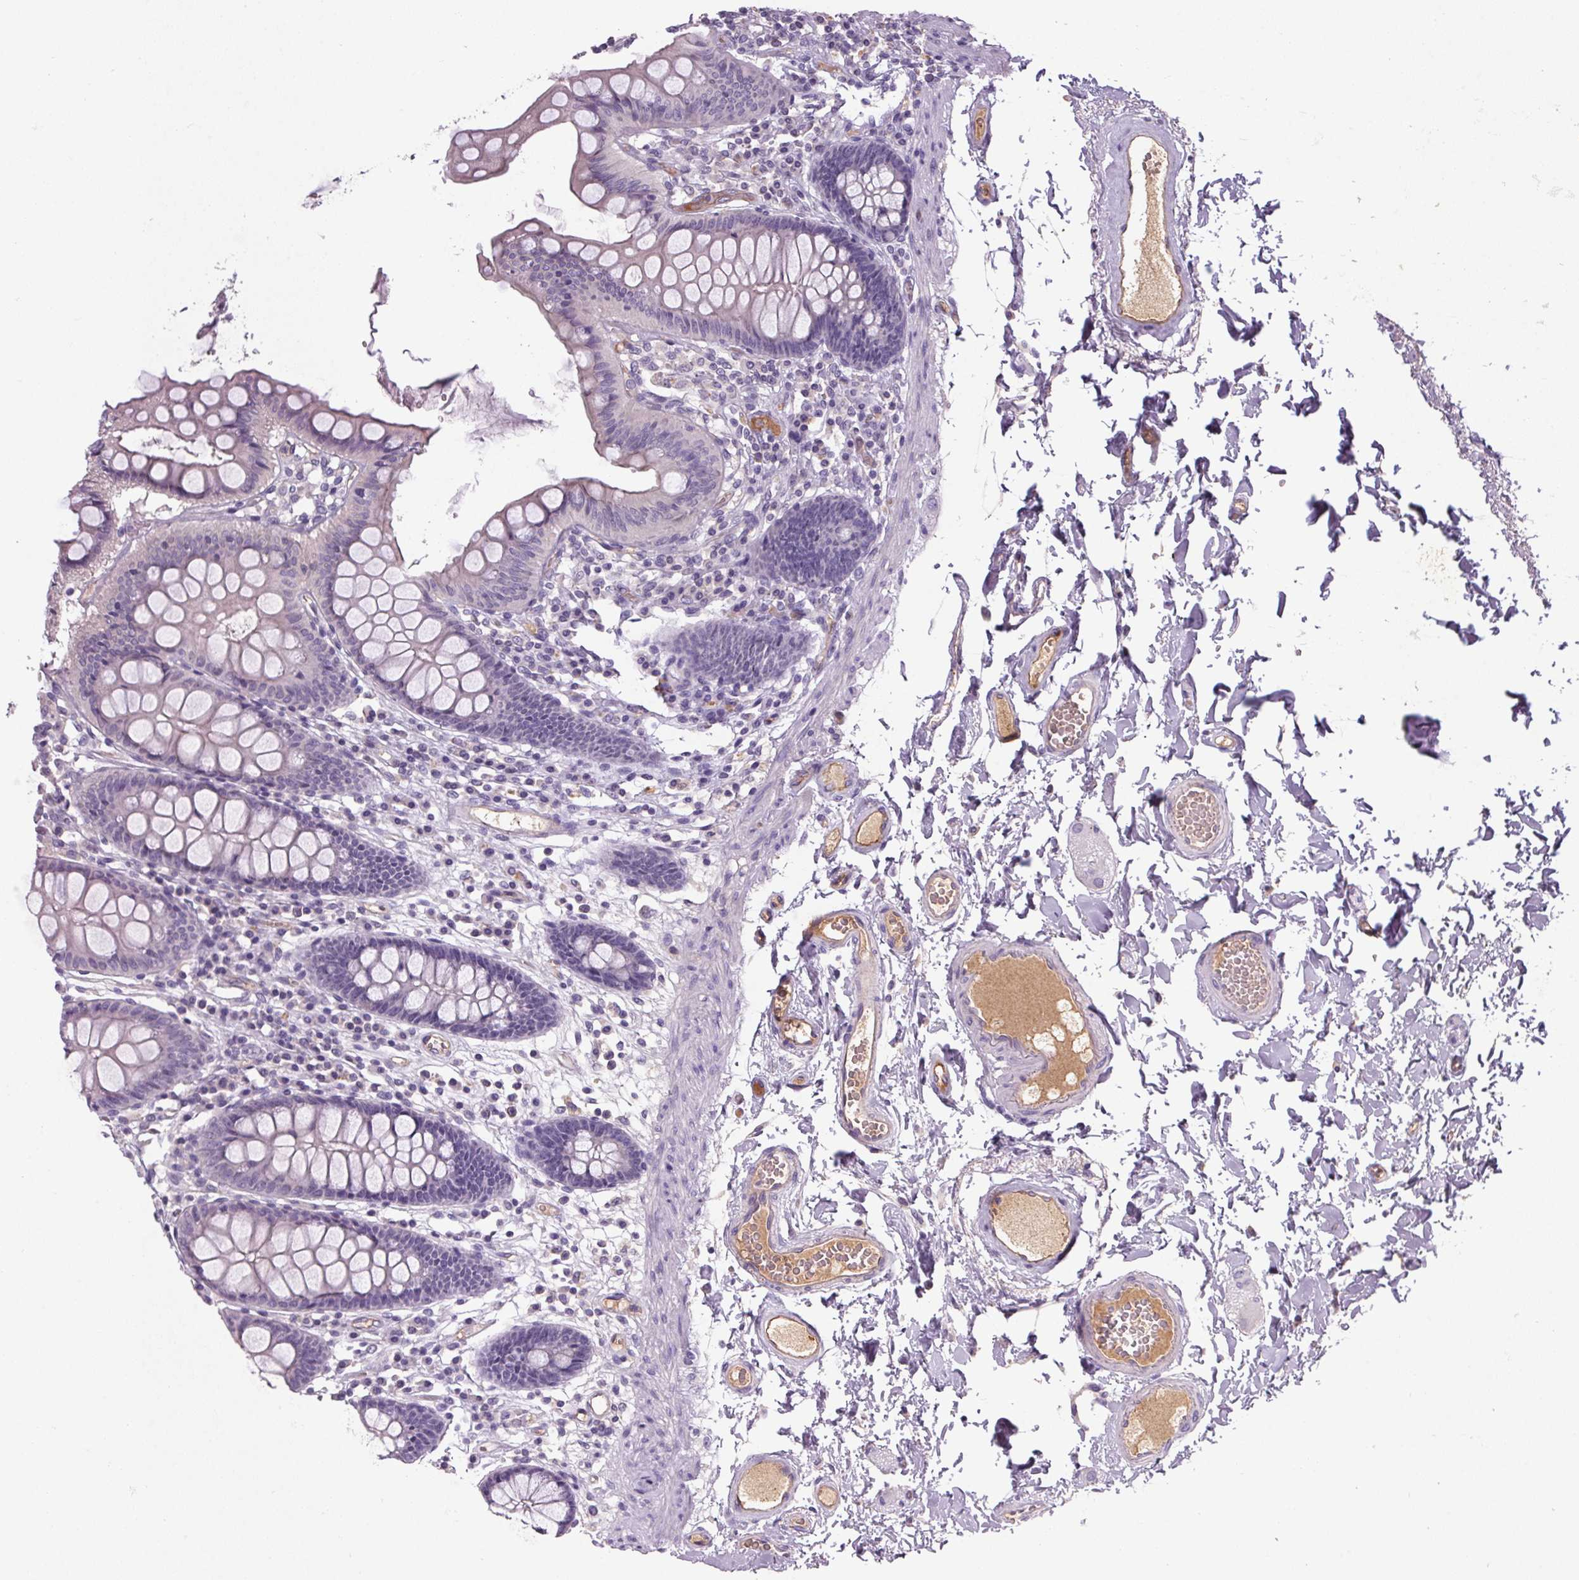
{"staining": {"intensity": "weak", "quantity": "25%-75%", "location": "cytoplasmic/membranous"}, "tissue": "colon", "cell_type": "Endothelial cells", "image_type": "normal", "snomed": [{"axis": "morphology", "description": "Normal tissue, NOS"}, {"axis": "topography", "description": "Colon"}], "caption": "Immunohistochemical staining of benign human colon exhibits low levels of weak cytoplasmic/membranous positivity in approximately 25%-75% of endothelial cells.", "gene": "APOC4", "patient": {"sex": "male", "age": 84}}